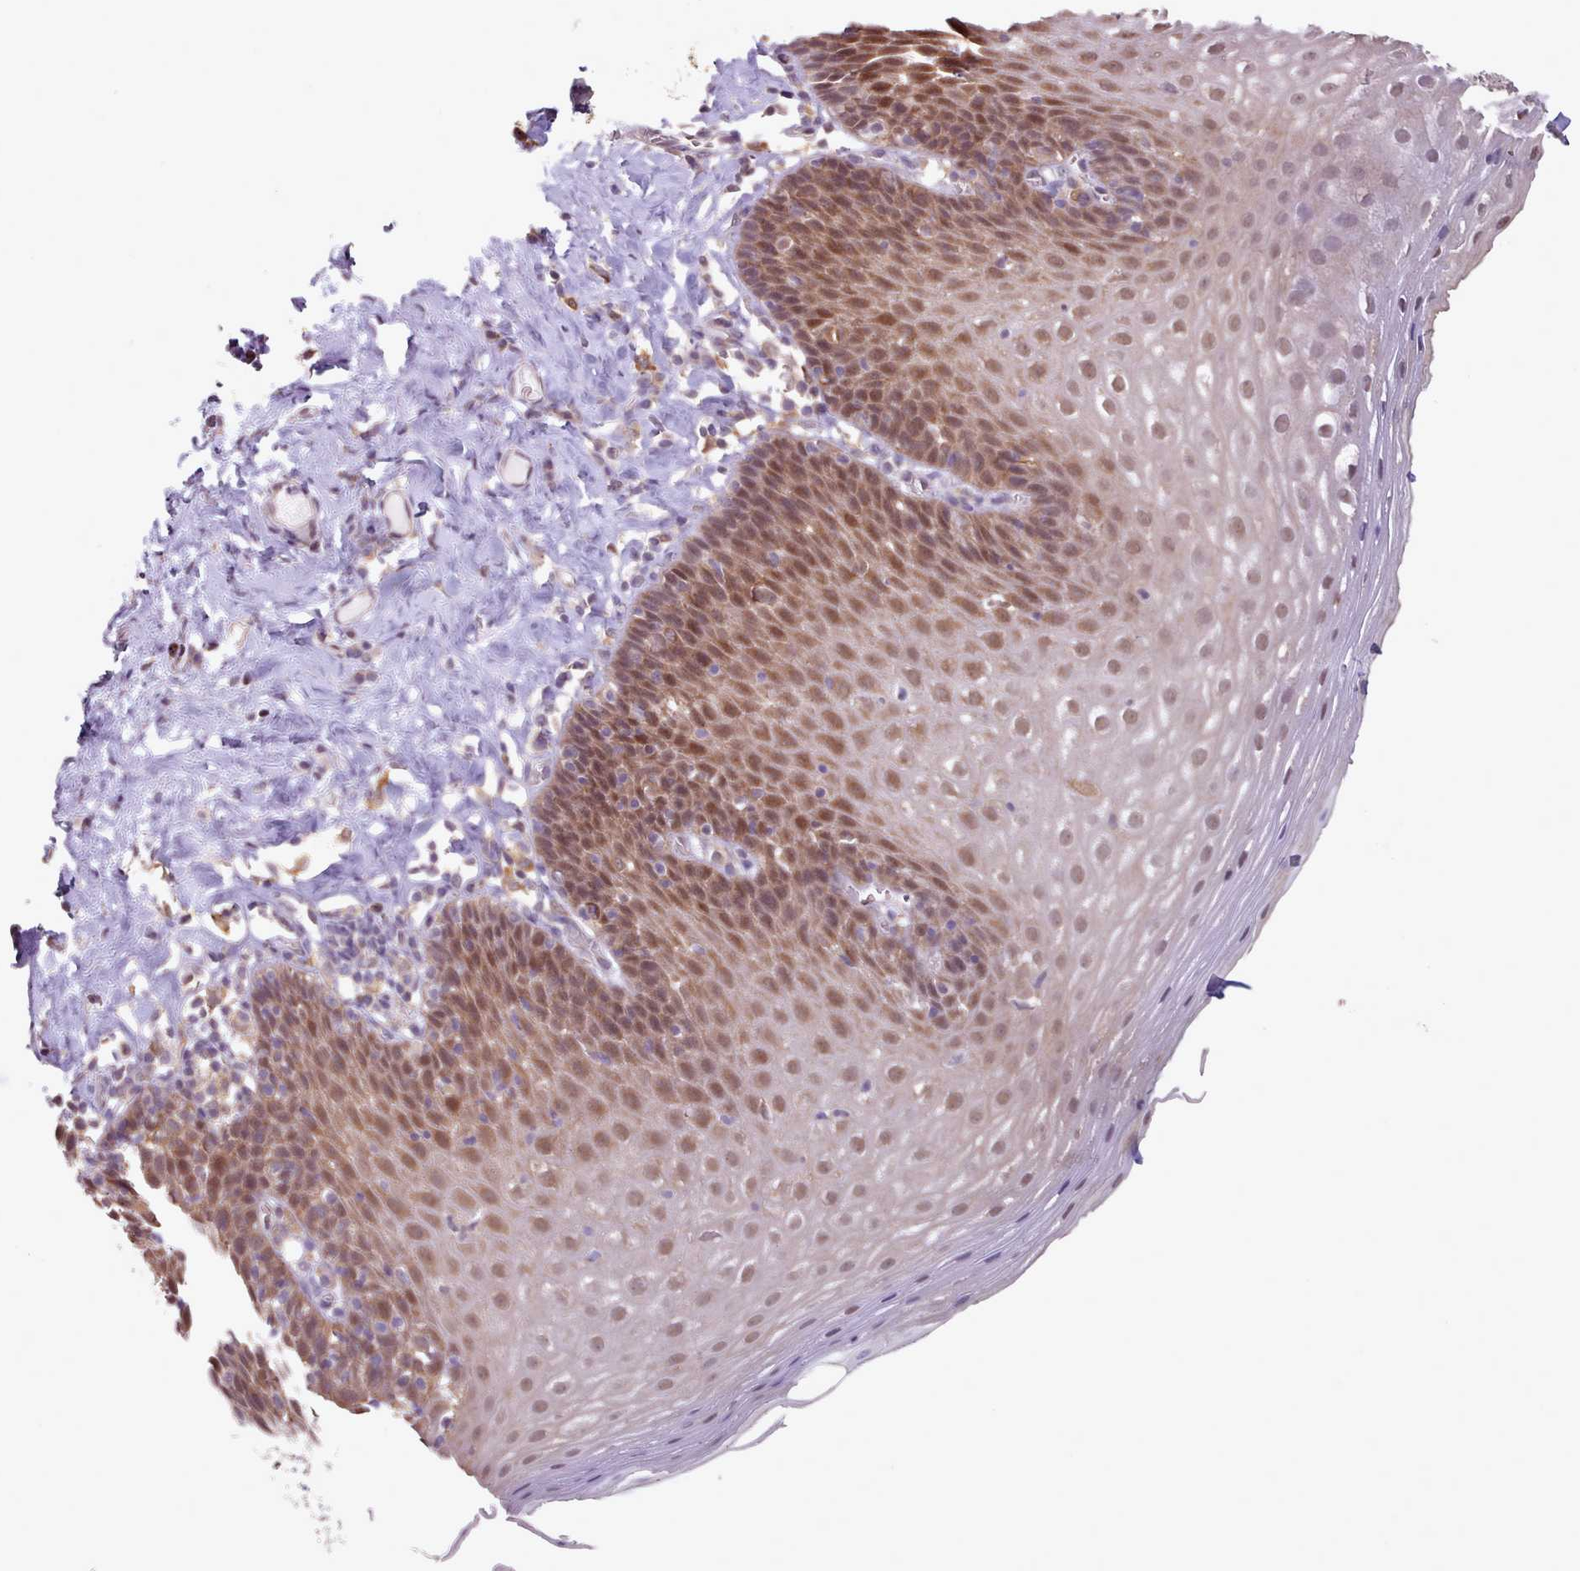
{"staining": {"intensity": "moderate", "quantity": ">75%", "location": "nuclear"}, "tissue": "esophagus", "cell_type": "Squamous epithelial cells", "image_type": "normal", "snomed": [{"axis": "morphology", "description": "Normal tissue, NOS"}, {"axis": "topography", "description": "Esophagus"}], "caption": "A medium amount of moderate nuclear expression is appreciated in about >75% of squamous epithelial cells in benign esophagus.", "gene": "CES3", "patient": {"sex": "female", "age": 61}}